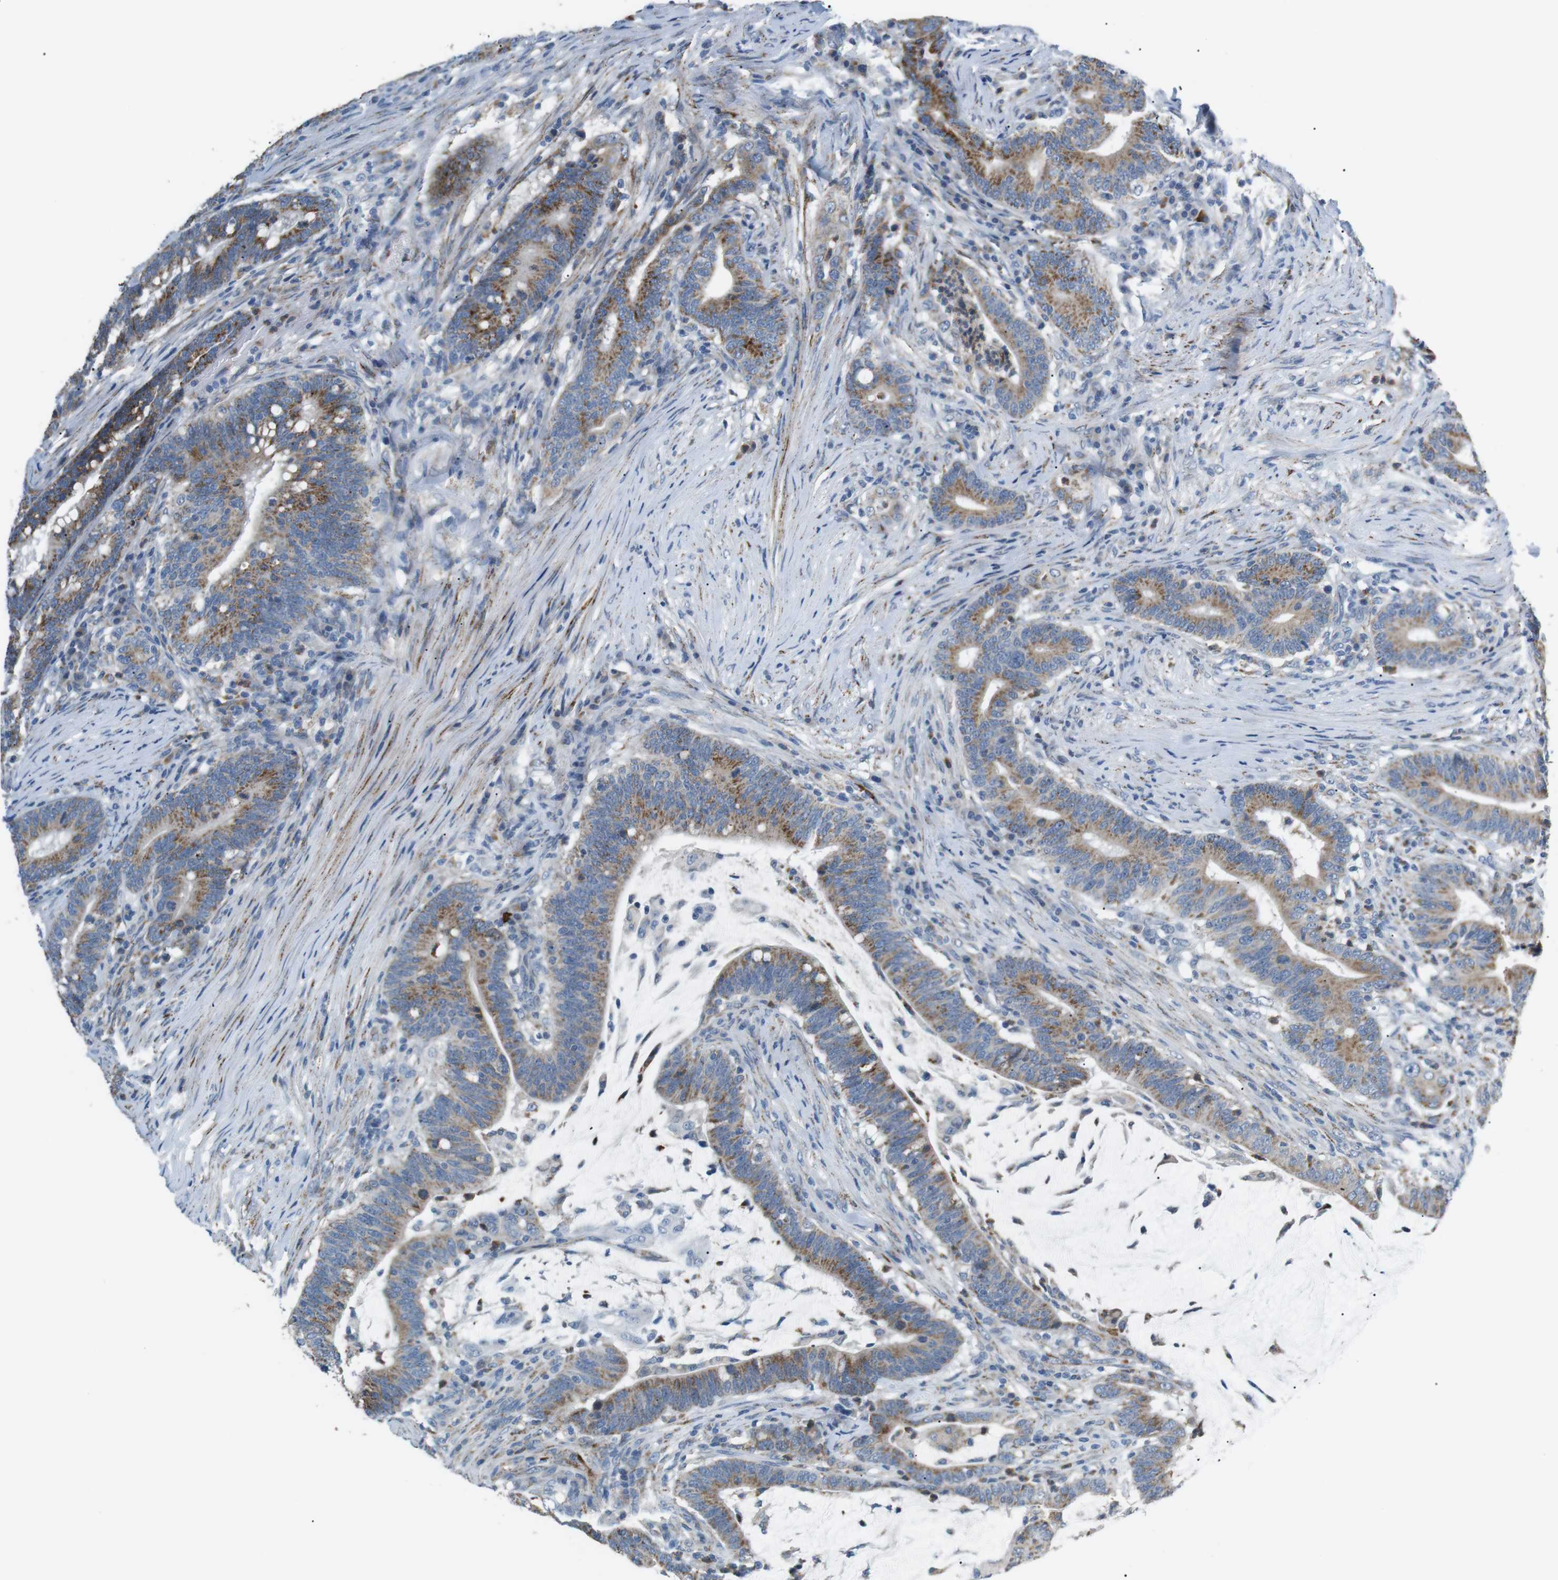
{"staining": {"intensity": "moderate", "quantity": ">75%", "location": "cytoplasmic/membranous"}, "tissue": "colorectal cancer", "cell_type": "Tumor cells", "image_type": "cancer", "snomed": [{"axis": "morphology", "description": "Normal tissue, NOS"}, {"axis": "morphology", "description": "Adenocarcinoma, NOS"}, {"axis": "topography", "description": "Colon"}], "caption": "Immunohistochemical staining of colorectal cancer (adenocarcinoma) displays medium levels of moderate cytoplasmic/membranous protein staining in approximately >75% of tumor cells.", "gene": "CD300E", "patient": {"sex": "female", "age": 66}}